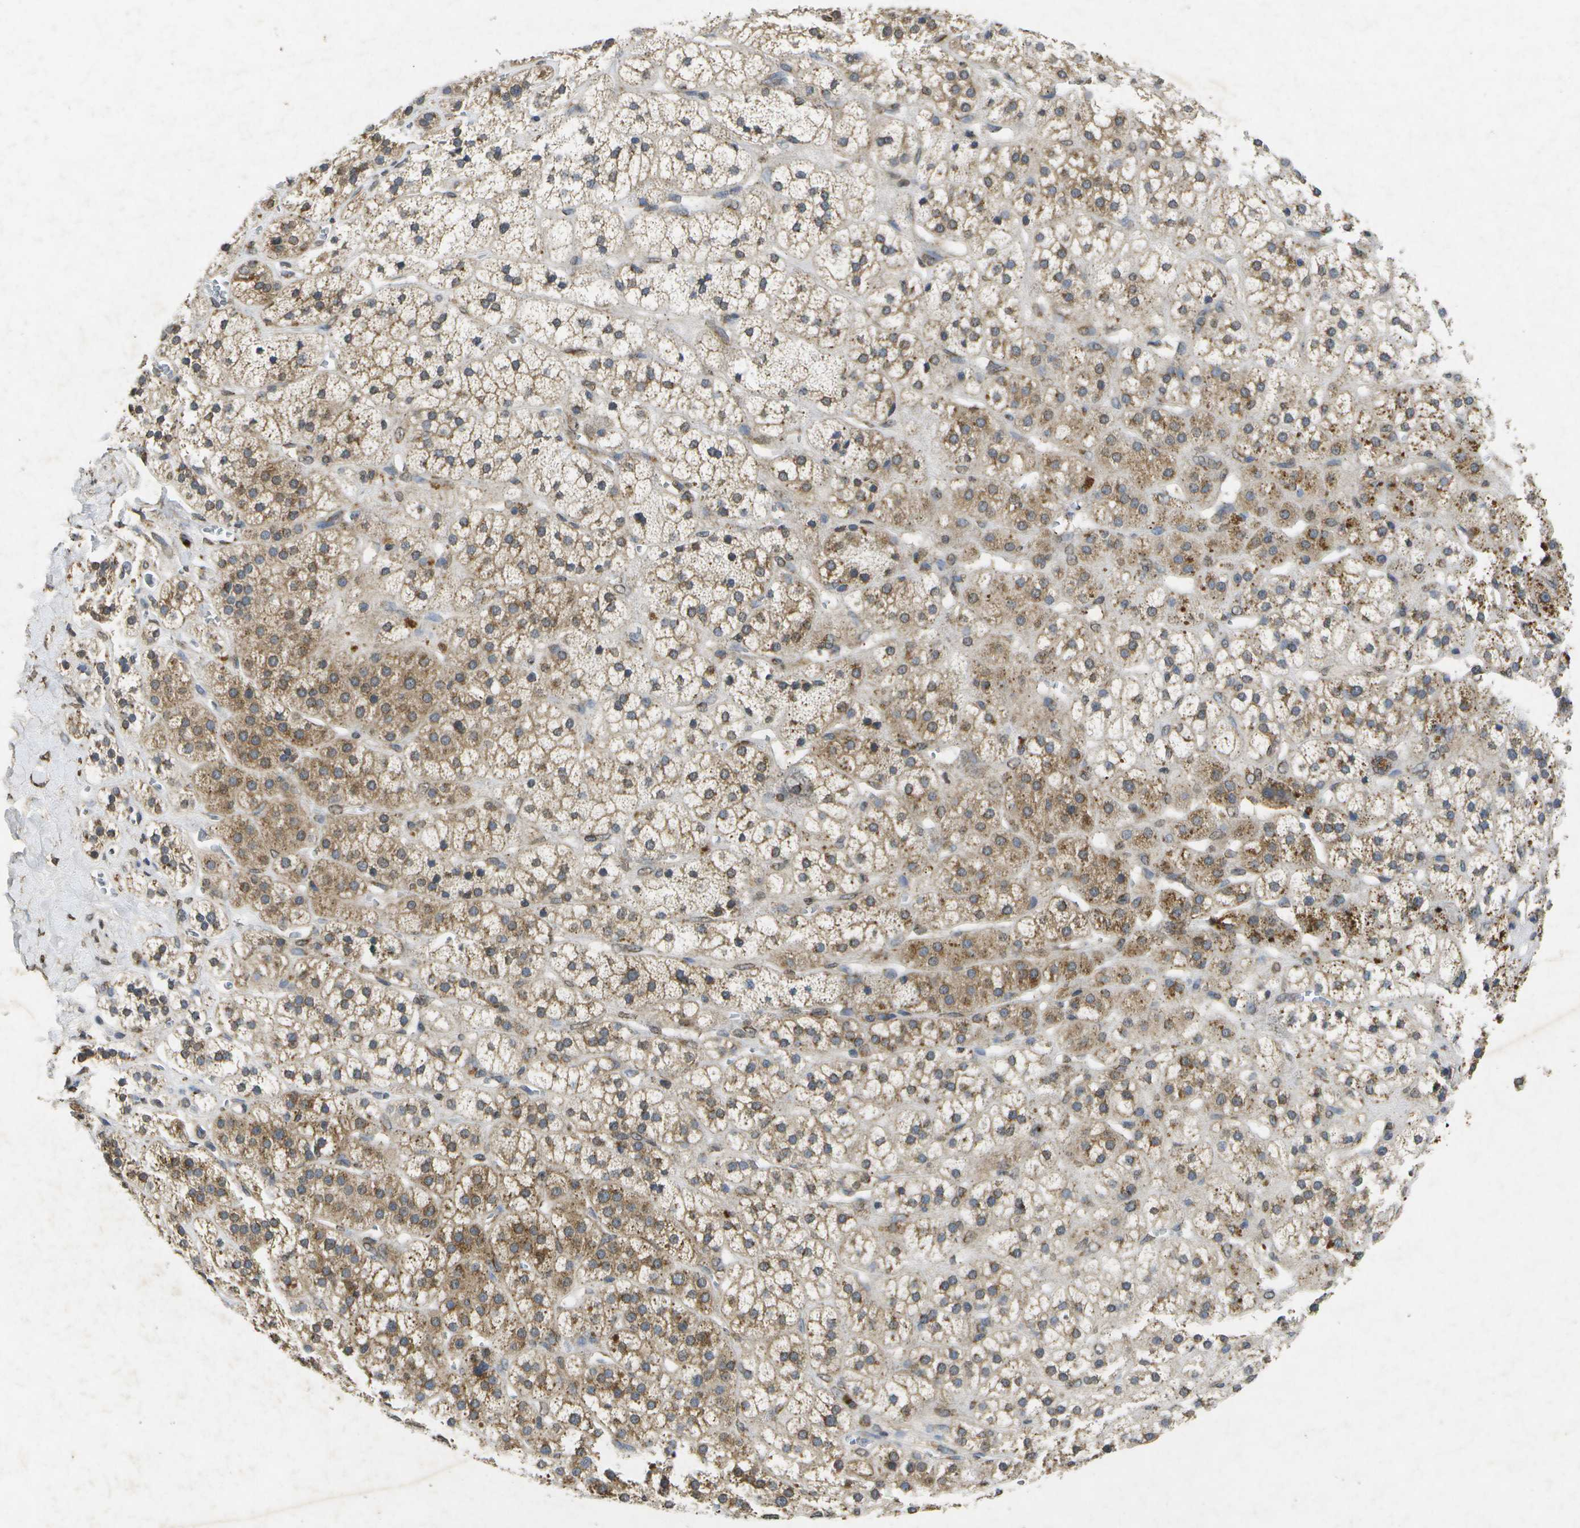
{"staining": {"intensity": "moderate", "quantity": ">75%", "location": "cytoplasmic/membranous"}, "tissue": "adrenal gland", "cell_type": "Glandular cells", "image_type": "normal", "snomed": [{"axis": "morphology", "description": "Normal tissue, NOS"}, {"axis": "topography", "description": "Adrenal gland"}], "caption": "A histopathology image showing moderate cytoplasmic/membranous positivity in approximately >75% of glandular cells in benign adrenal gland, as visualized by brown immunohistochemical staining.", "gene": "KDELR1", "patient": {"sex": "male", "age": 56}}